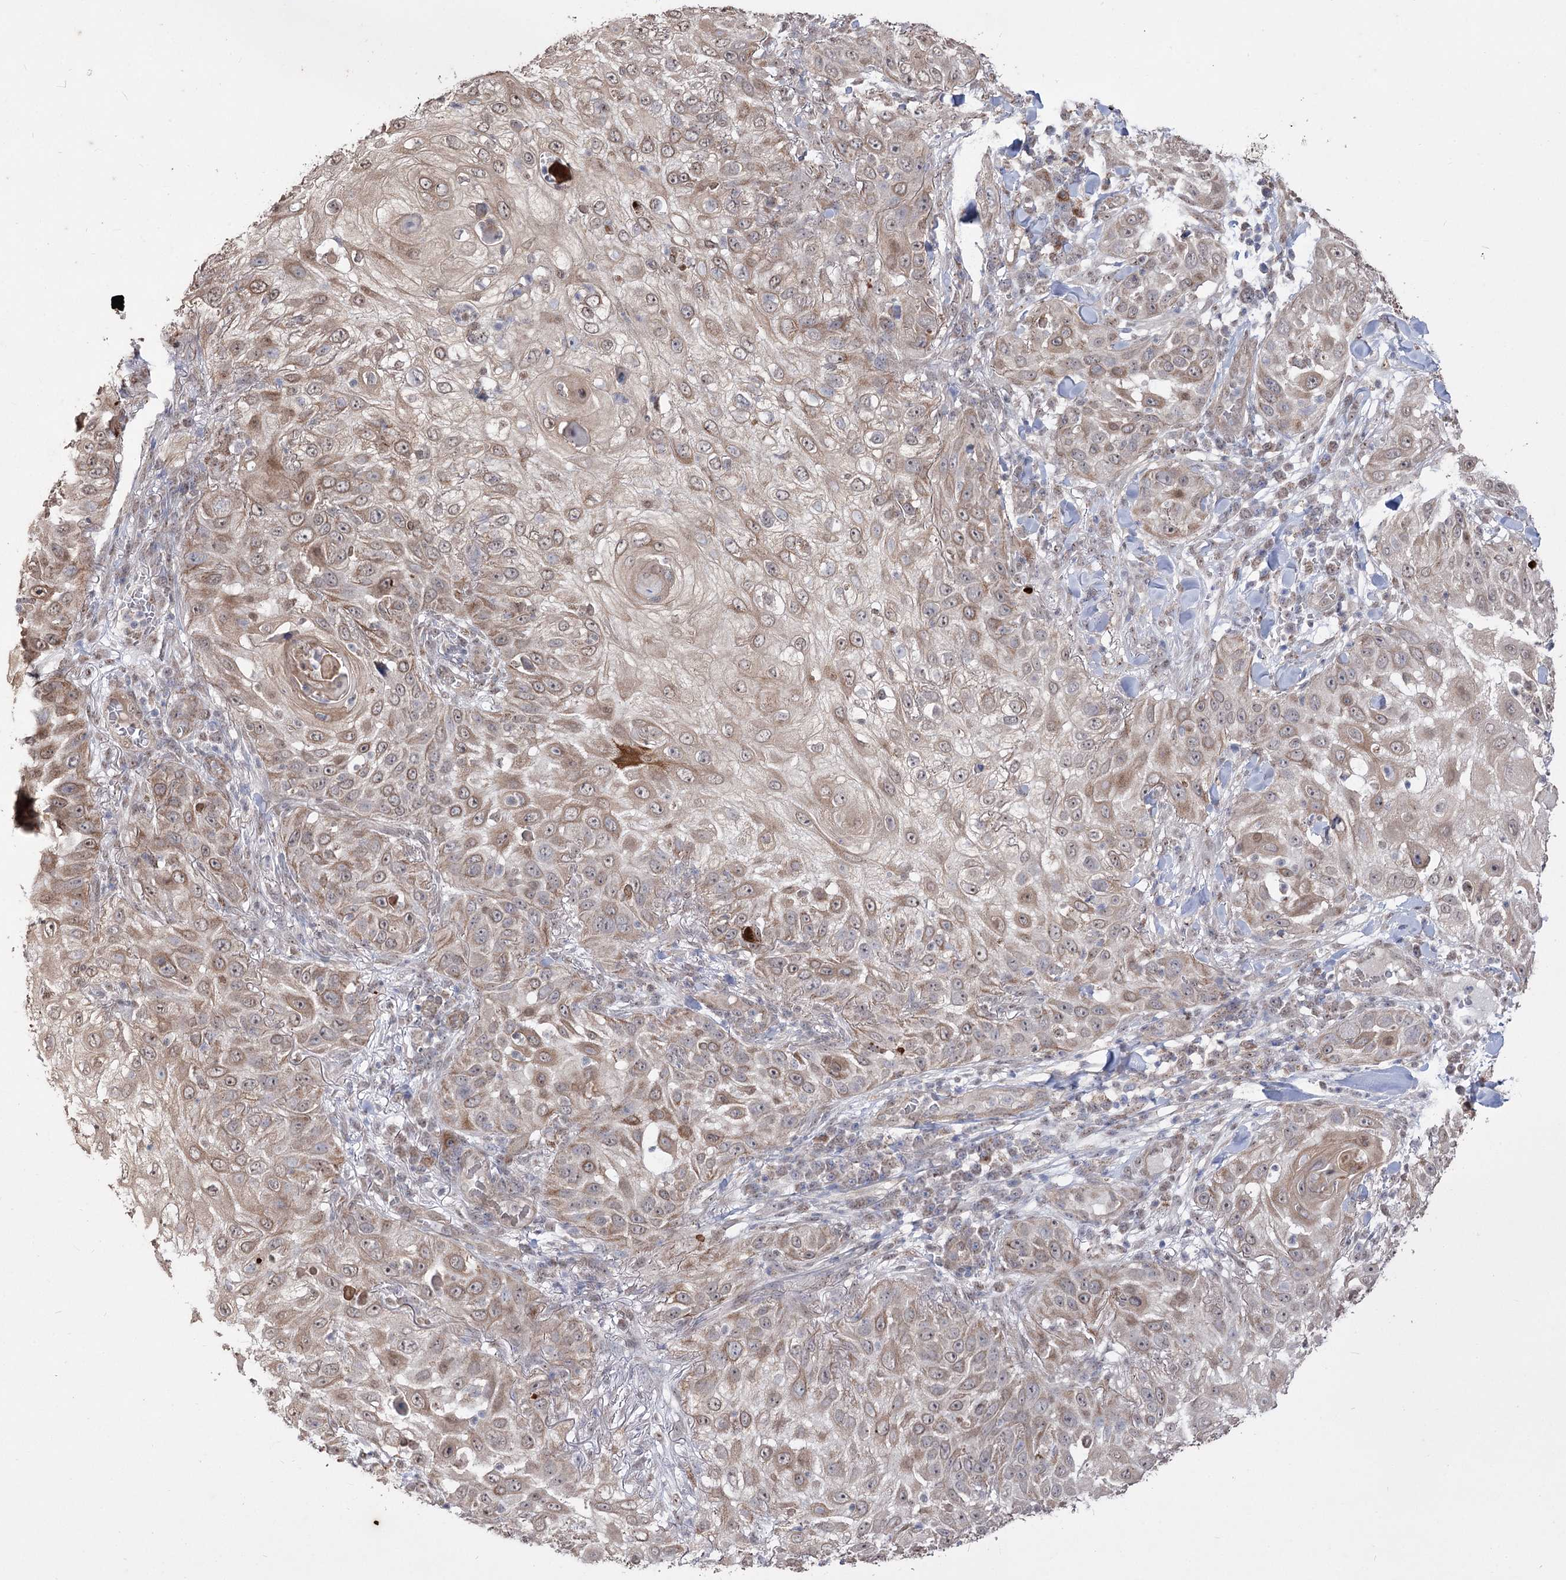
{"staining": {"intensity": "moderate", "quantity": ">75%", "location": "cytoplasmic/membranous,nuclear"}, "tissue": "skin cancer", "cell_type": "Tumor cells", "image_type": "cancer", "snomed": [{"axis": "morphology", "description": "Squamous cell carcinoma, NOS"}, {"axis": "topography", "description": "Skin"}], "caption": "Immunohistochemistry (IHC) (DAB) staining of skin squamous cell carcinoma shows moderate cytoplasmic/membranous and nuclear protein positivity in about >75% of tumor cells.", "gene": "ZSCAN23", "patient": {"sex": "female", "age": 44}}